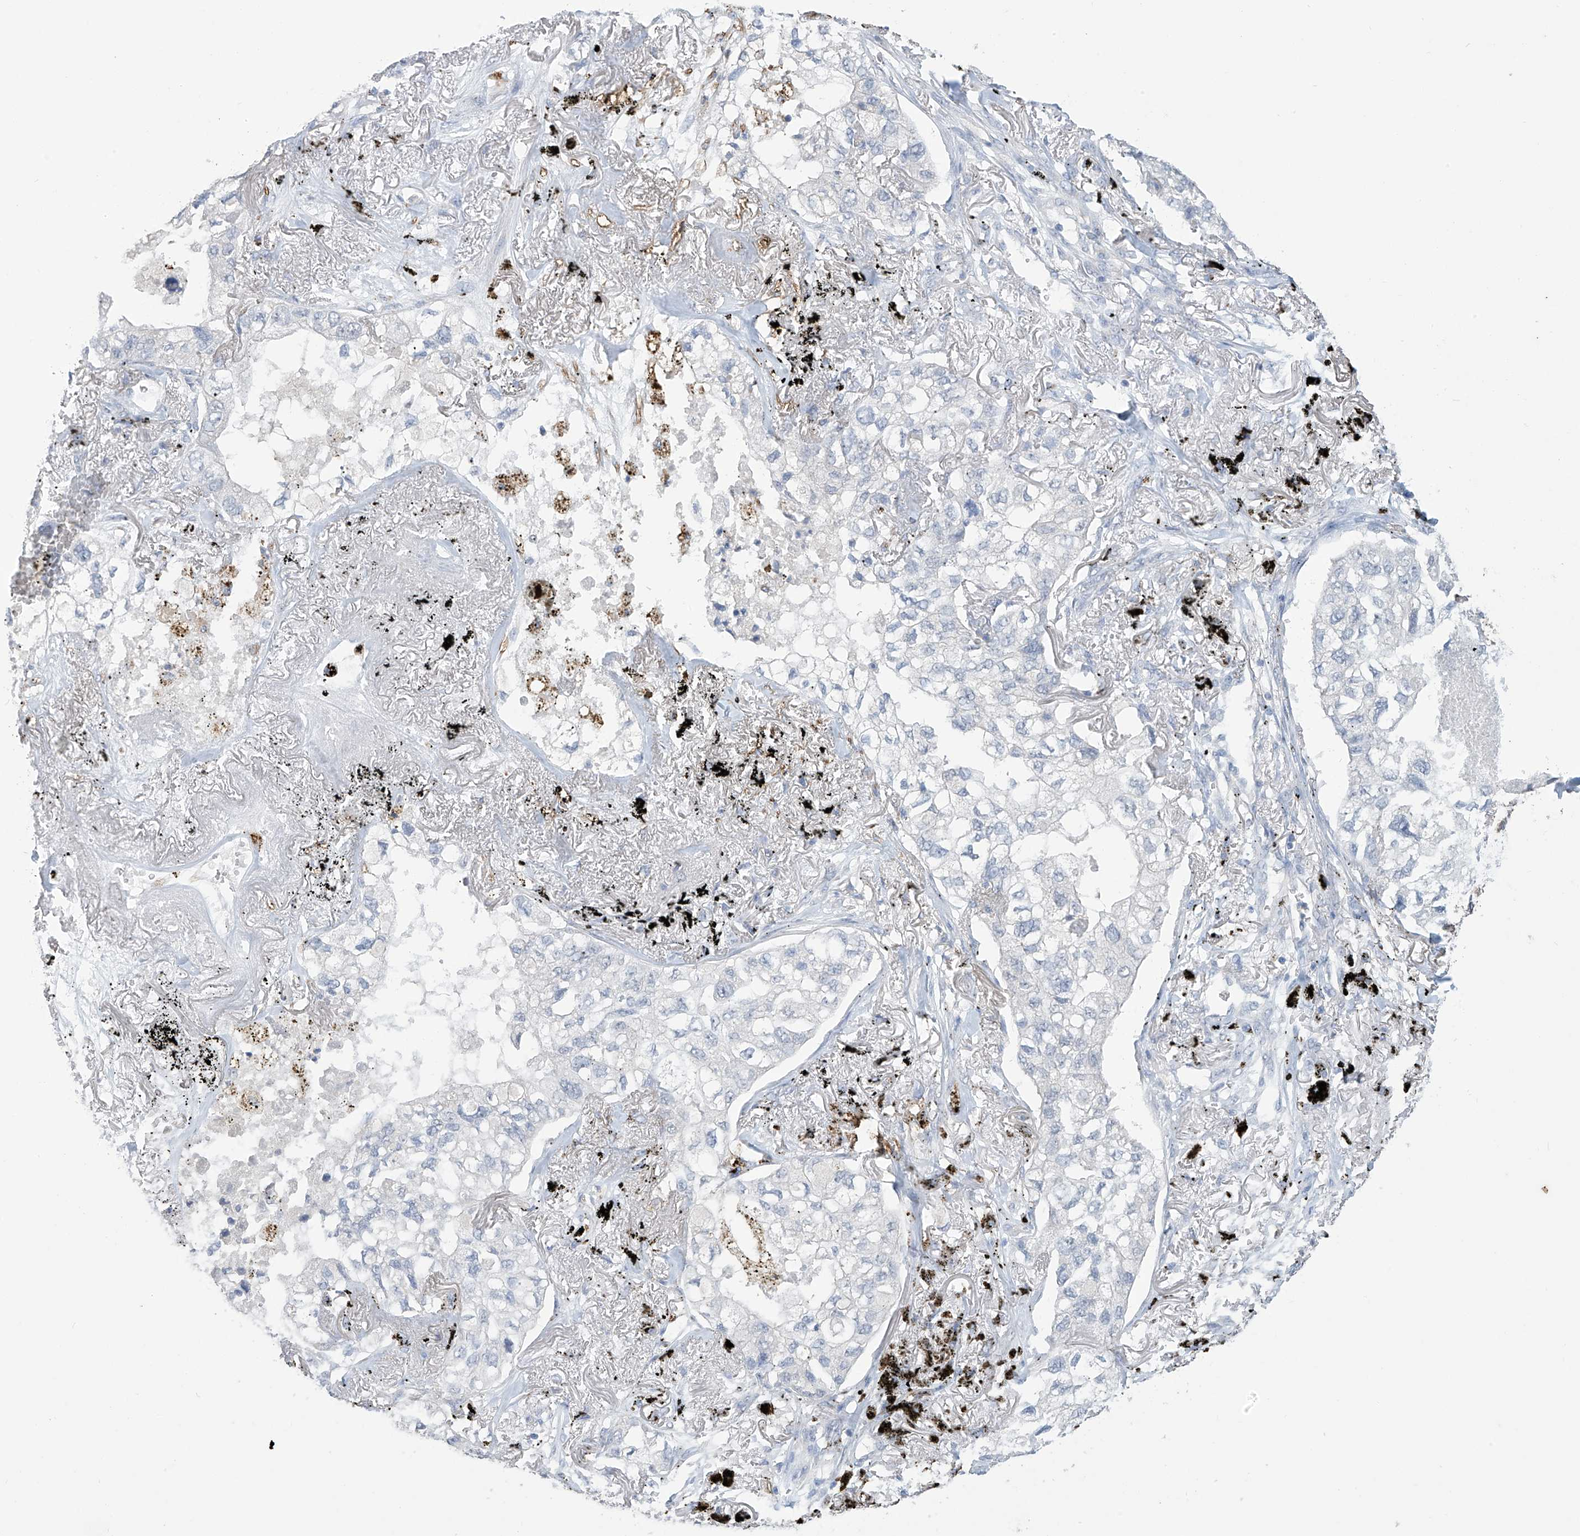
{"staining": {"intensity": "negative", "quantity": "none", "location": "none"}, "tissue": "lung cancer", "cell_type": "Tumor cells", "image_type": "cancer", "snomed": [{"axis": "morphology", "description": "Adenocarcinoma, NOS"}, {"axis": "topography", "description": "Lung"}], "caption": "Immunohistochemical staining of human lung cancer (adenocarcinoma) shows no significant staining in tumor cells. (Brightfield microscopy of DAB immunohistochemistry at high magnification).", "gene": "OGT", "patient": {"sex": "male", "age": 65}}